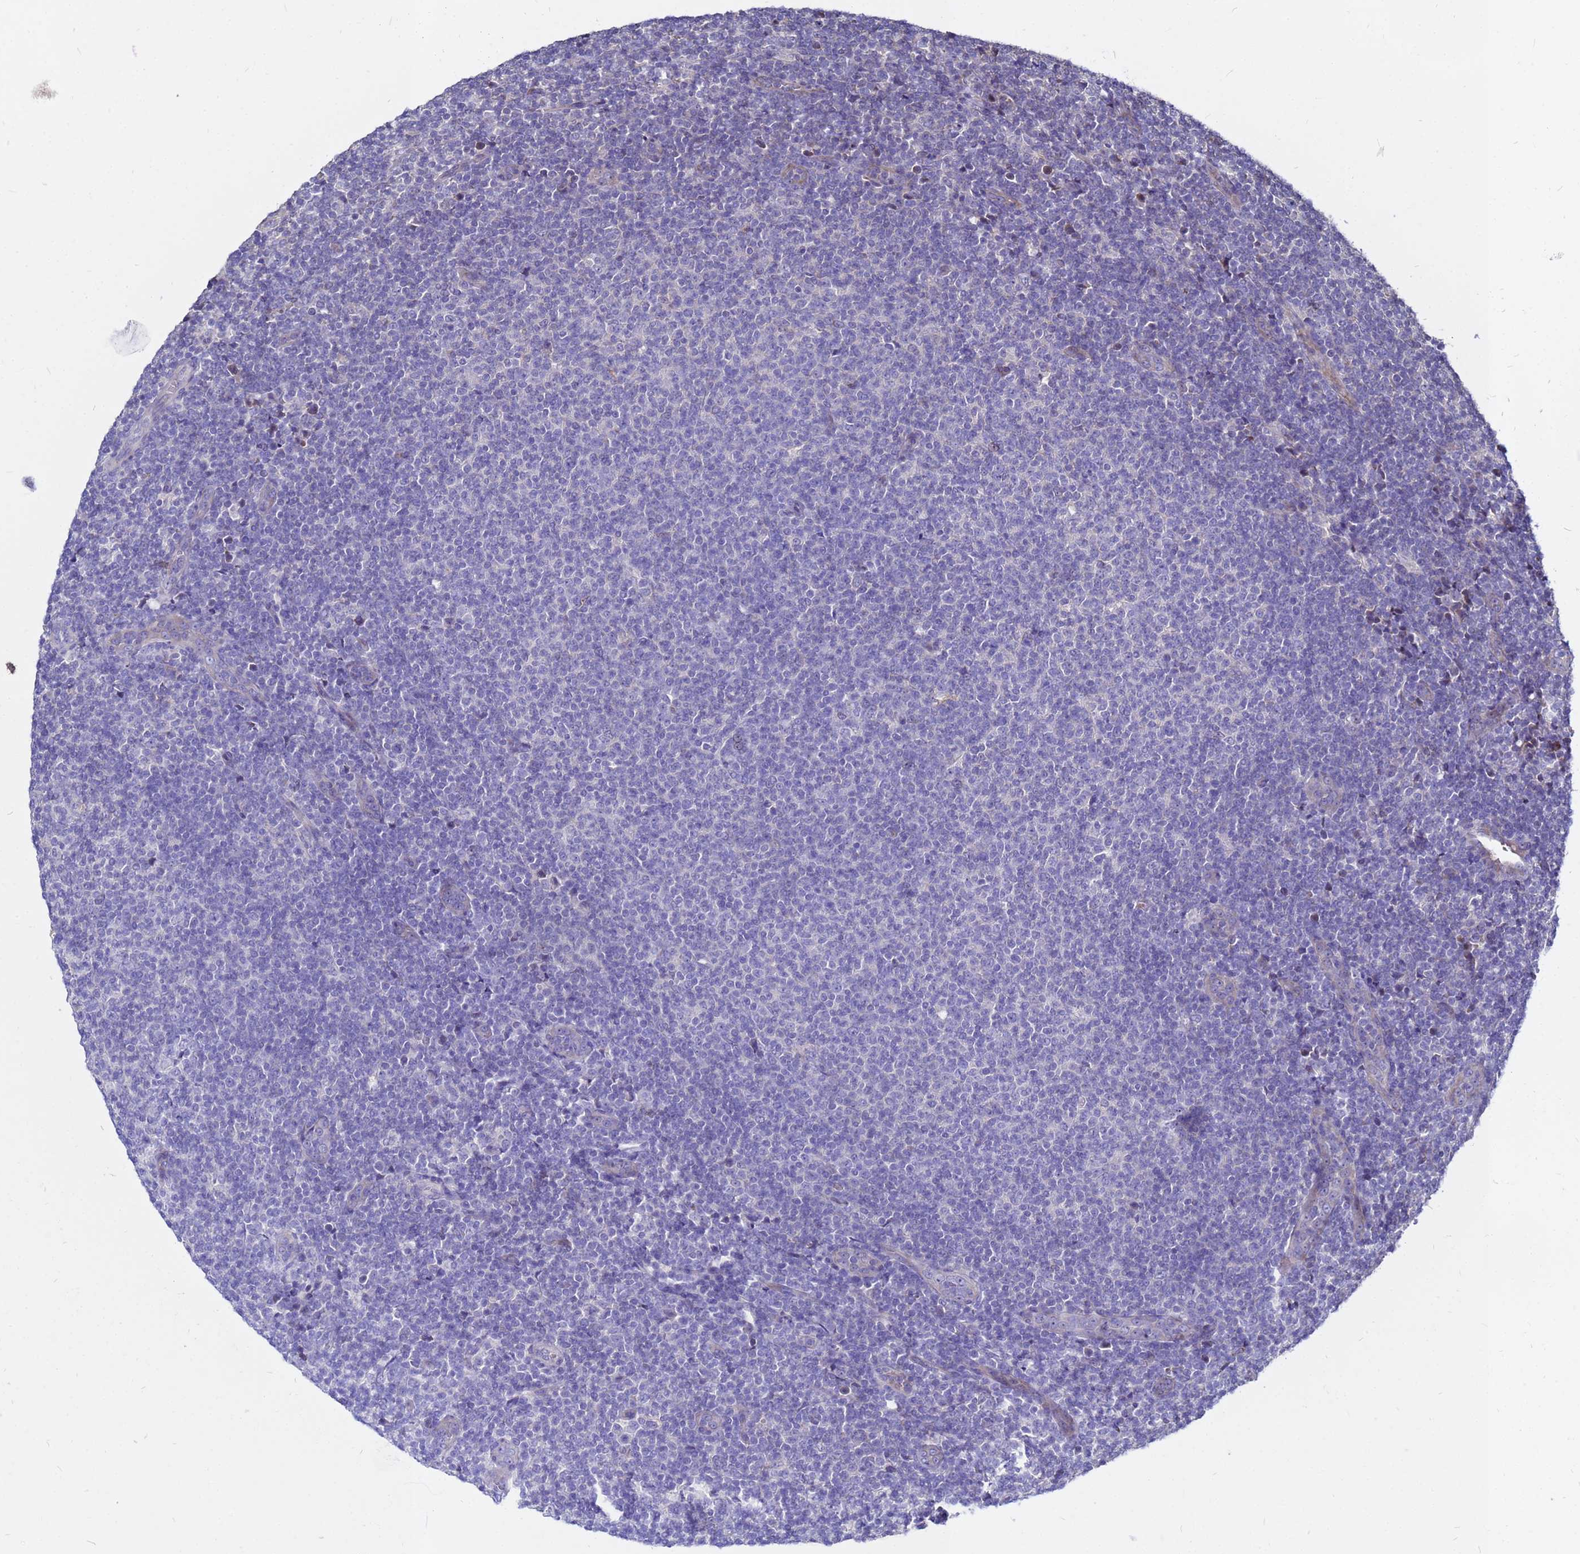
{"staining": {"intensity": "negative", "quantity": "none", "location": "none"}, "tissue": "lymphoma", "cell_type": "Tumor cells", "image_type": "cancer", "snomed": [{"axis": "morphology", "description": "Malignant lymphoma, non-Hodgkin's type, Low grade"}, {"axis": "topography", "description": "Lymph node"}], "caption": "DAB immunohistochemical staining of human lymphoma demonstrates no significant staining in tumor cells.", "gene": "MOB2", "patient": {"sex": "male", "age": 66}}